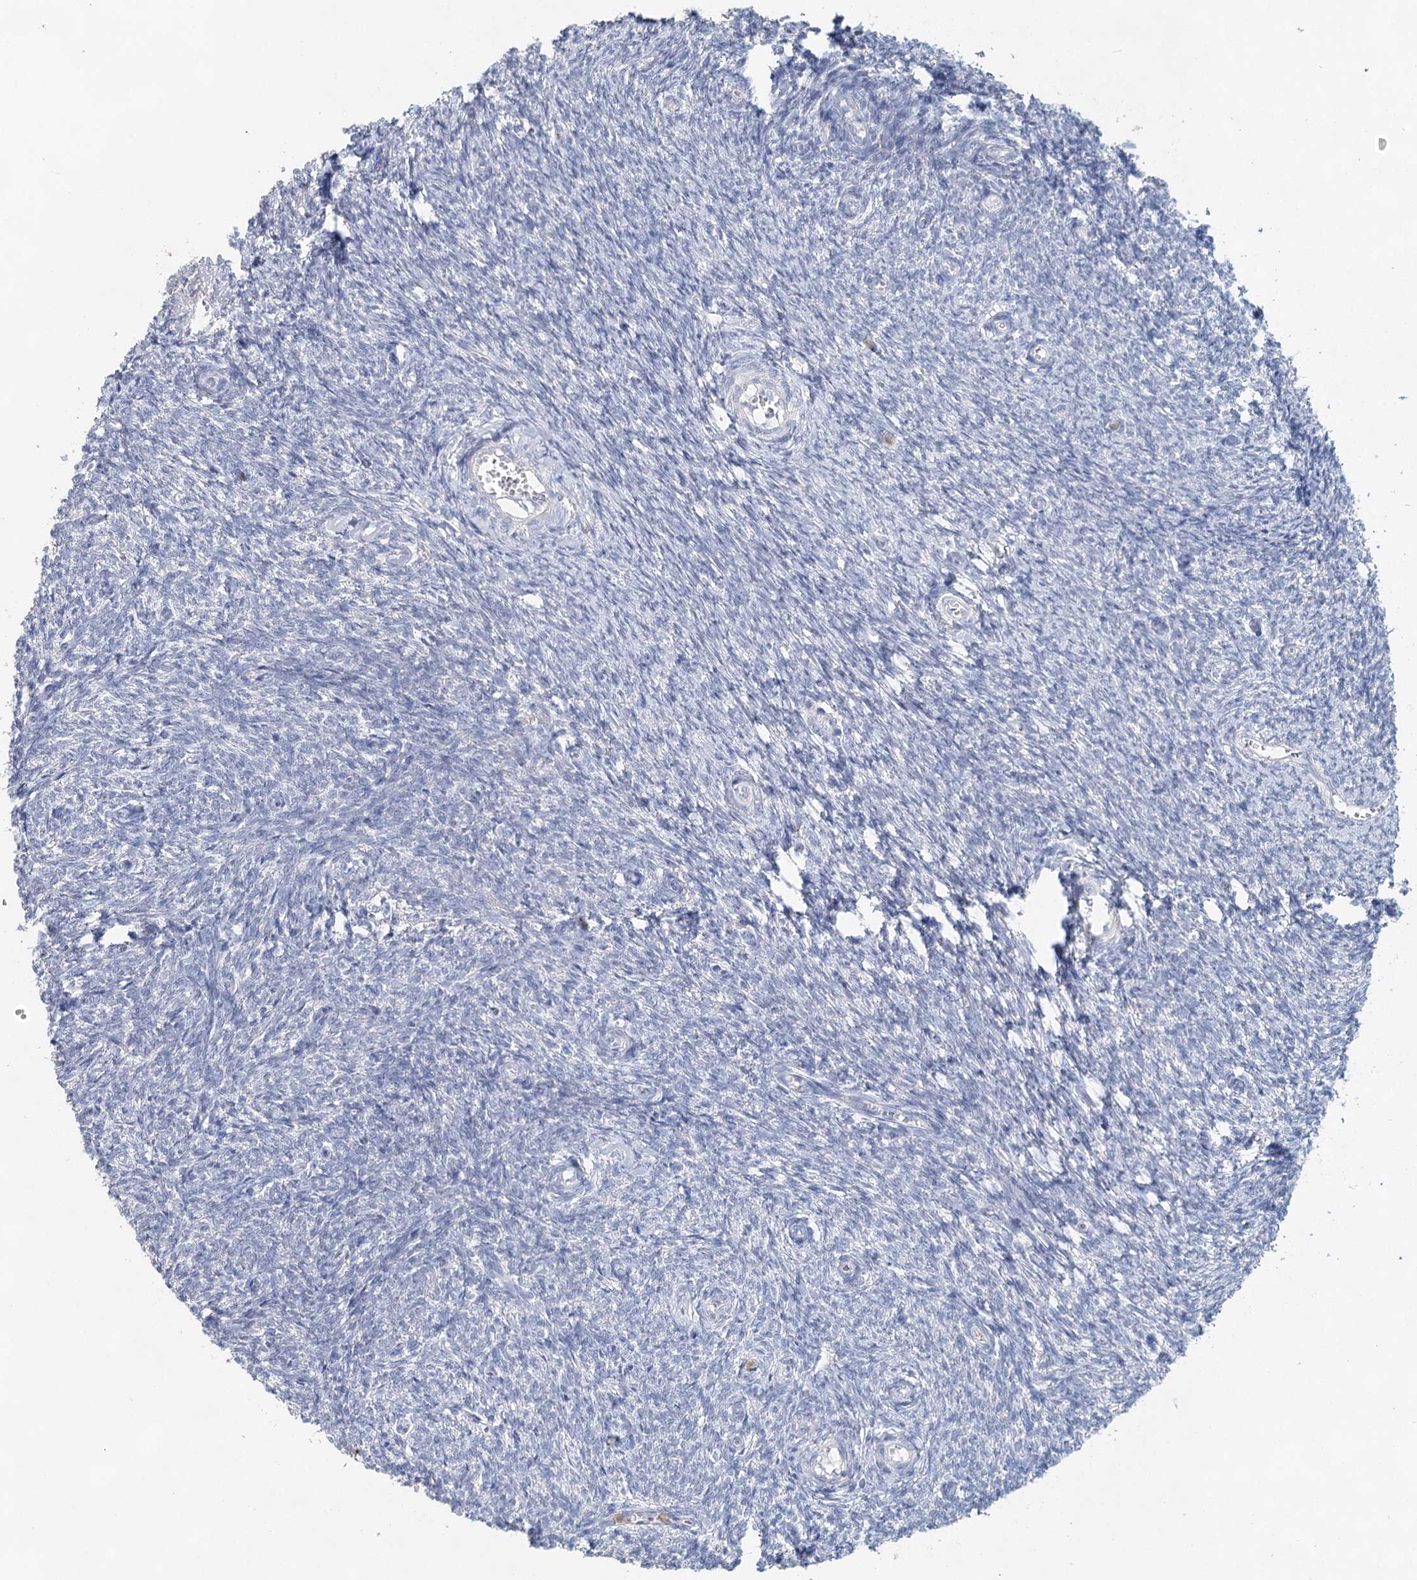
{"staining": {"intensity": "negative", "quantity": "none", "location": "none"}, "tissue": "ovary", "cell_type": "Ovarian stroma cells", "image_type": "normal", "snomed": [{"axis": "morphology", "description": "Normal tissue, NOS"}, {"axis": "topography", "description": "Ovary"}], "caption": "Photomicrograph shows no significant protein expression in ovarian stroma cells of normal ovary.", "gene": "MYL6B", "patient": {"sex": "female", "age": 44}}